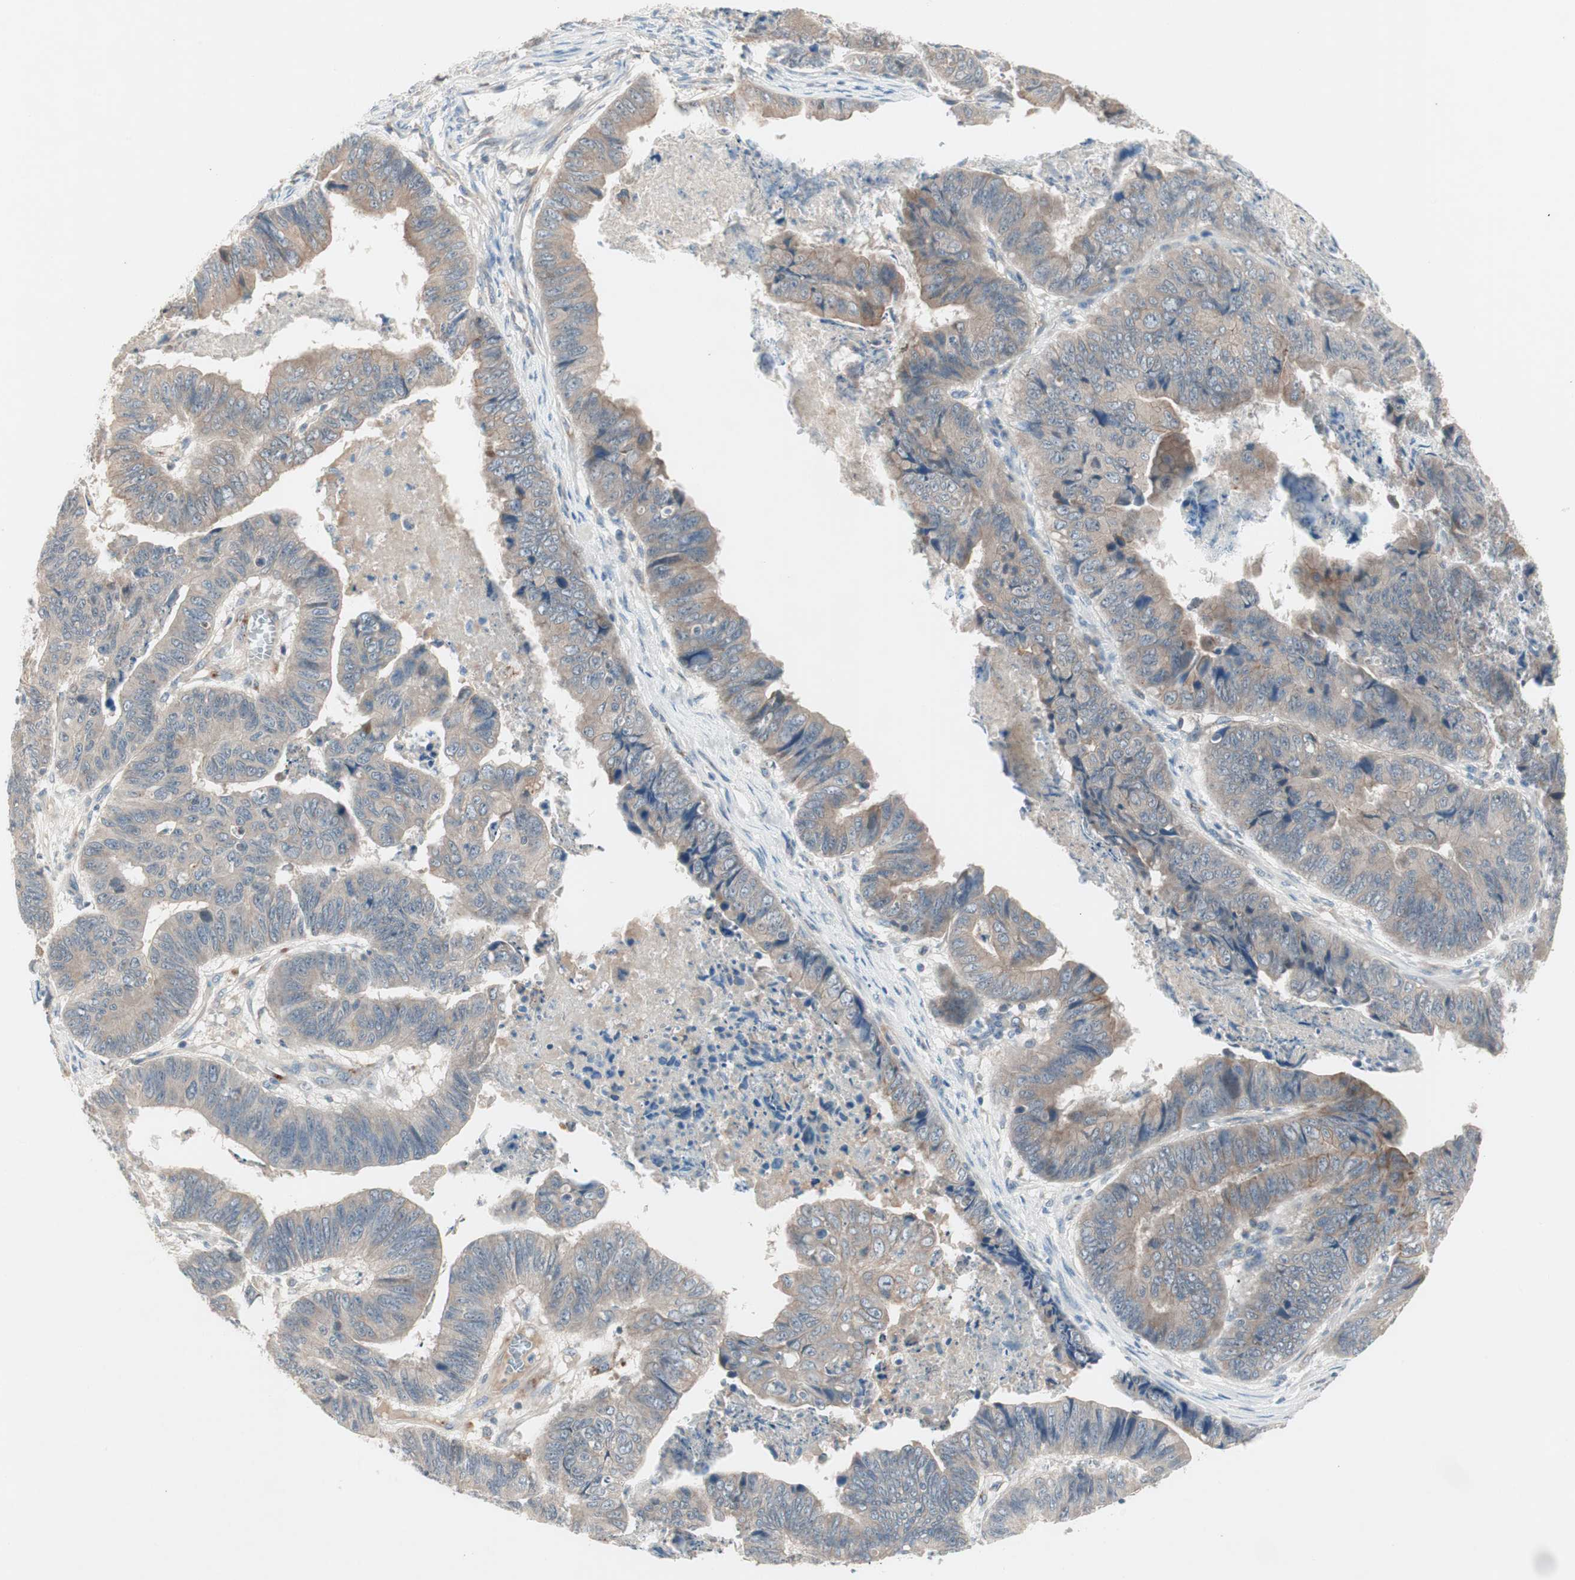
{"staining": {"intensity": "weak", "quantity": "25%-75%", "location": "cytoplasmic/membranous"}, "tissue": "stomach cancer", "cell_type": "Tumor cells", "image_type": "cancer", "snomed": [{"axis": "morphology", "description": "Adenocarcinoma, NOS"}, {"axis": "topography", "description": "Stomach, lower"}], "caption": "Immunohistochemical staining of human stomach adenocarcinoma shows weak cytoplasmic/membranous protein staining in approximately 25%-75% of tumor cells. (DAB IHC with brightfield microscopy, high magnification).", "gene": "FGFR4", "patient": {"sex": "male", "age": 77}}